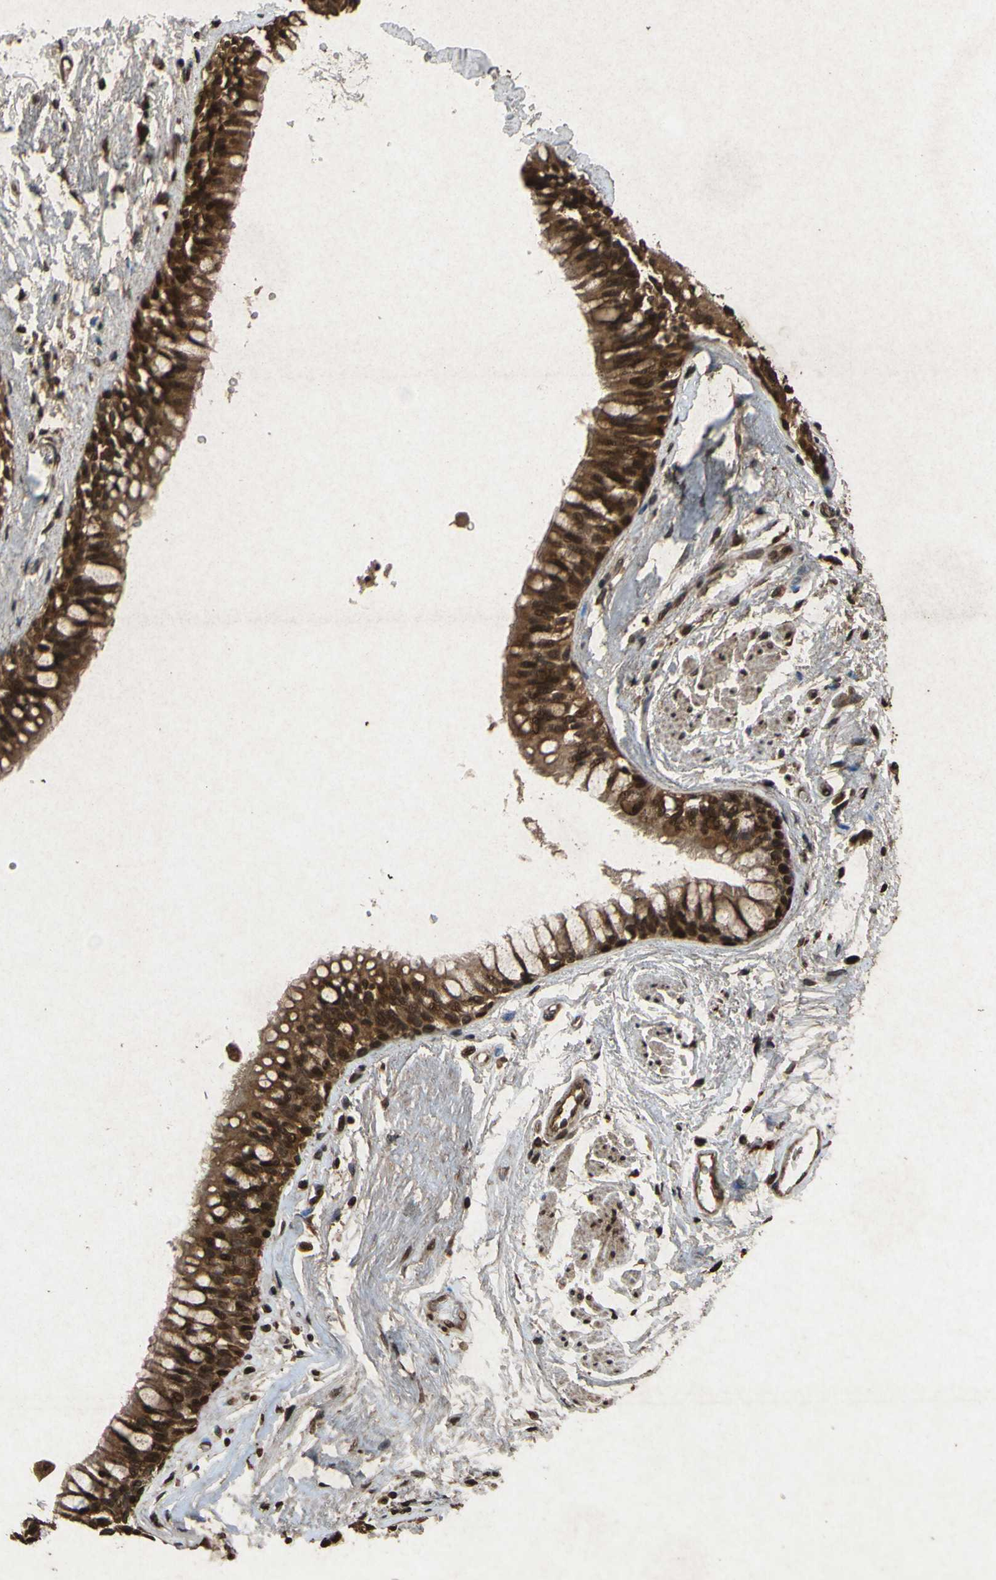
{"staining": {"intensity": "strong", "quantity": ">75%", "location": "cytoplasmic/membranous,nuclear"}, "tissue": "adipose tissue", "cell_type": "Adipocytes", "image_type": "normal", "snomed": [{"axis": "morphology", "description": "Normal tissue, NOS"}, {"axis": "topography", "description": "Cartilage tissue"}, {"axis": "topography", "description": "Bronchus"}], "caption": "Adipose tissue stained with DAB immunohistochemistry demonstrates high levels of strong cytoplasmic/membranous,nuclear staining in approximately >75% of adipocytes.", "gene": "ATP6V1H", "patient": {"sex": "female", "age": 73}}